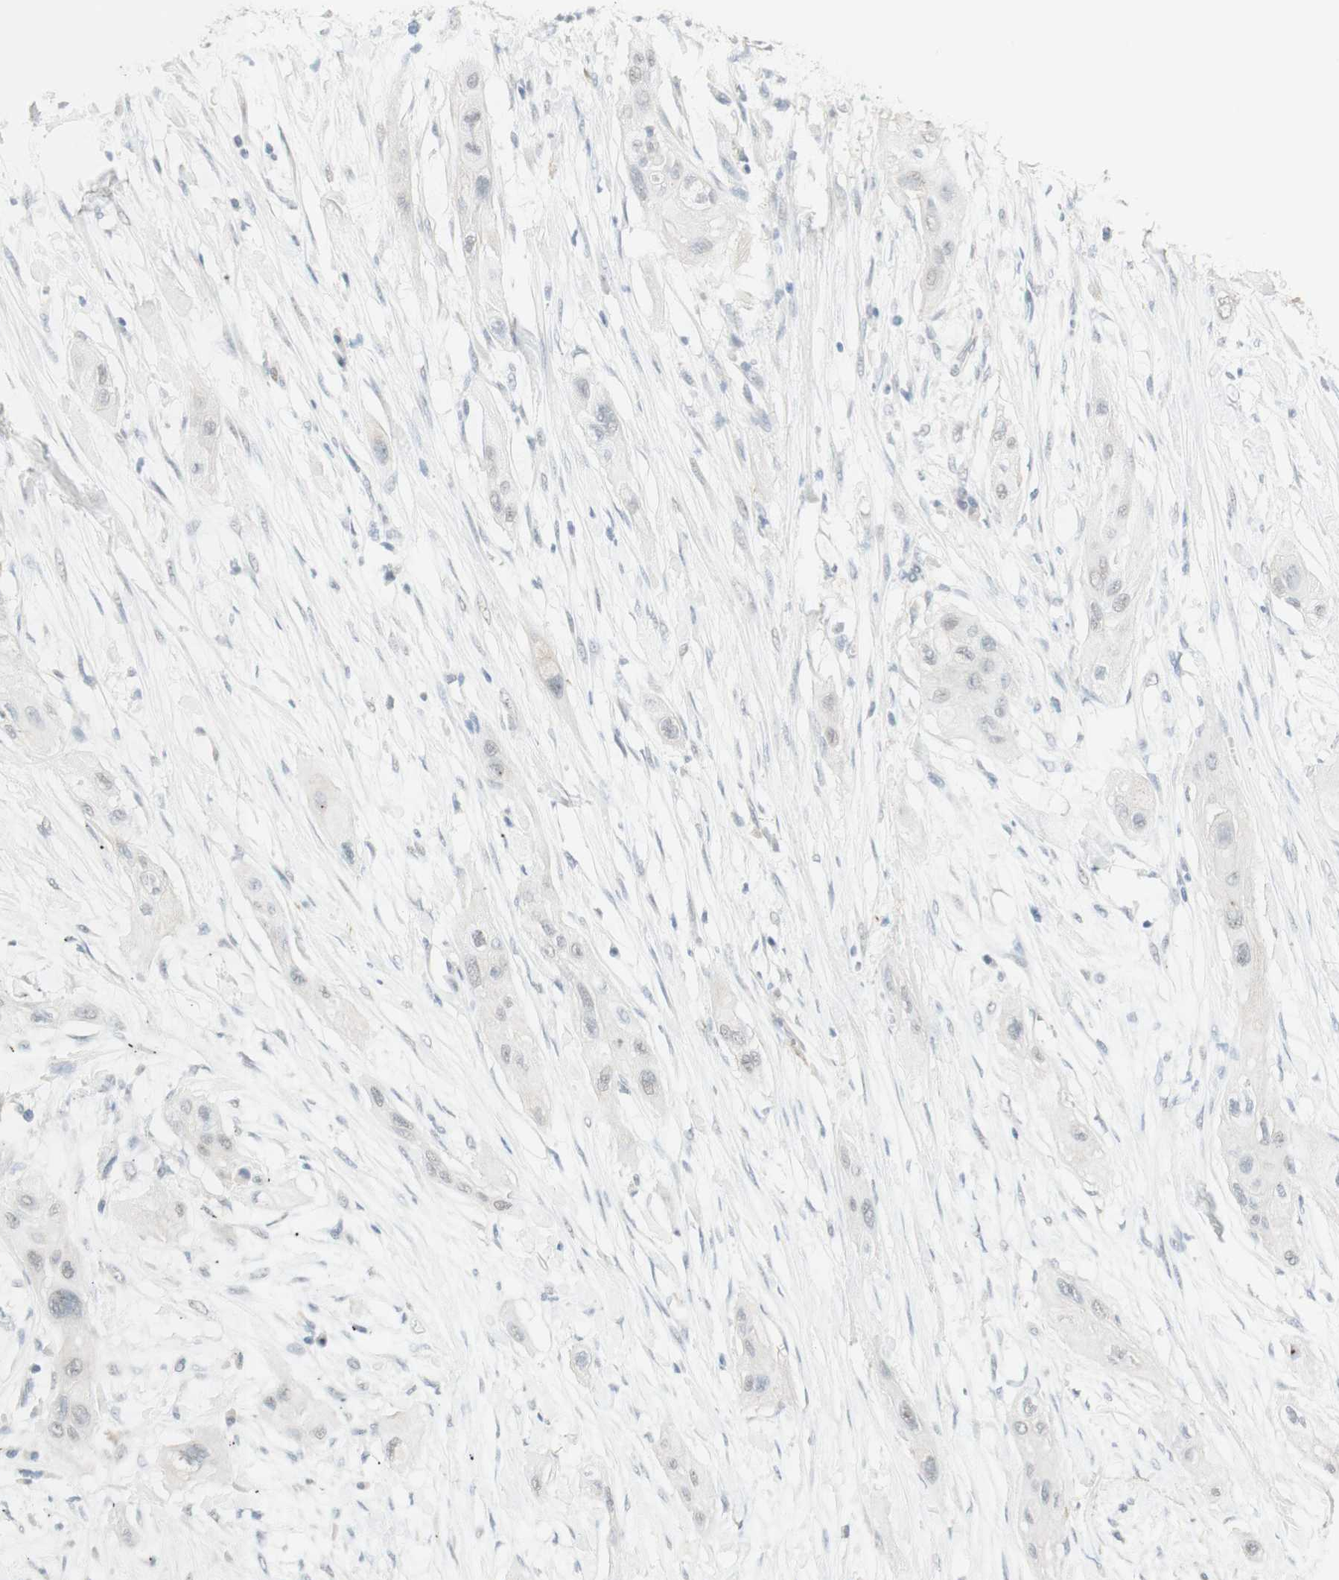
{"staining": {"intensity": "negative", "quantity": "none", "location": "none"}, "tissue": "lung cancer", "cell_type": "Tumor cells", "image_type": "cancer", "snomed": [{"axis": "morphology", "description": "Squamous cell carcinoma, NOS"}, {"axis": "topography", "description": "Lung"}], "caption": "Protein analysis of lung cancer demonstrates no significant staining in tumor cells. (Immunohistochemistry (ihc), brightfield microscopy, high magnification).", "gene": "MUC3A", "patient": {"sex": "female", "age": 47}}